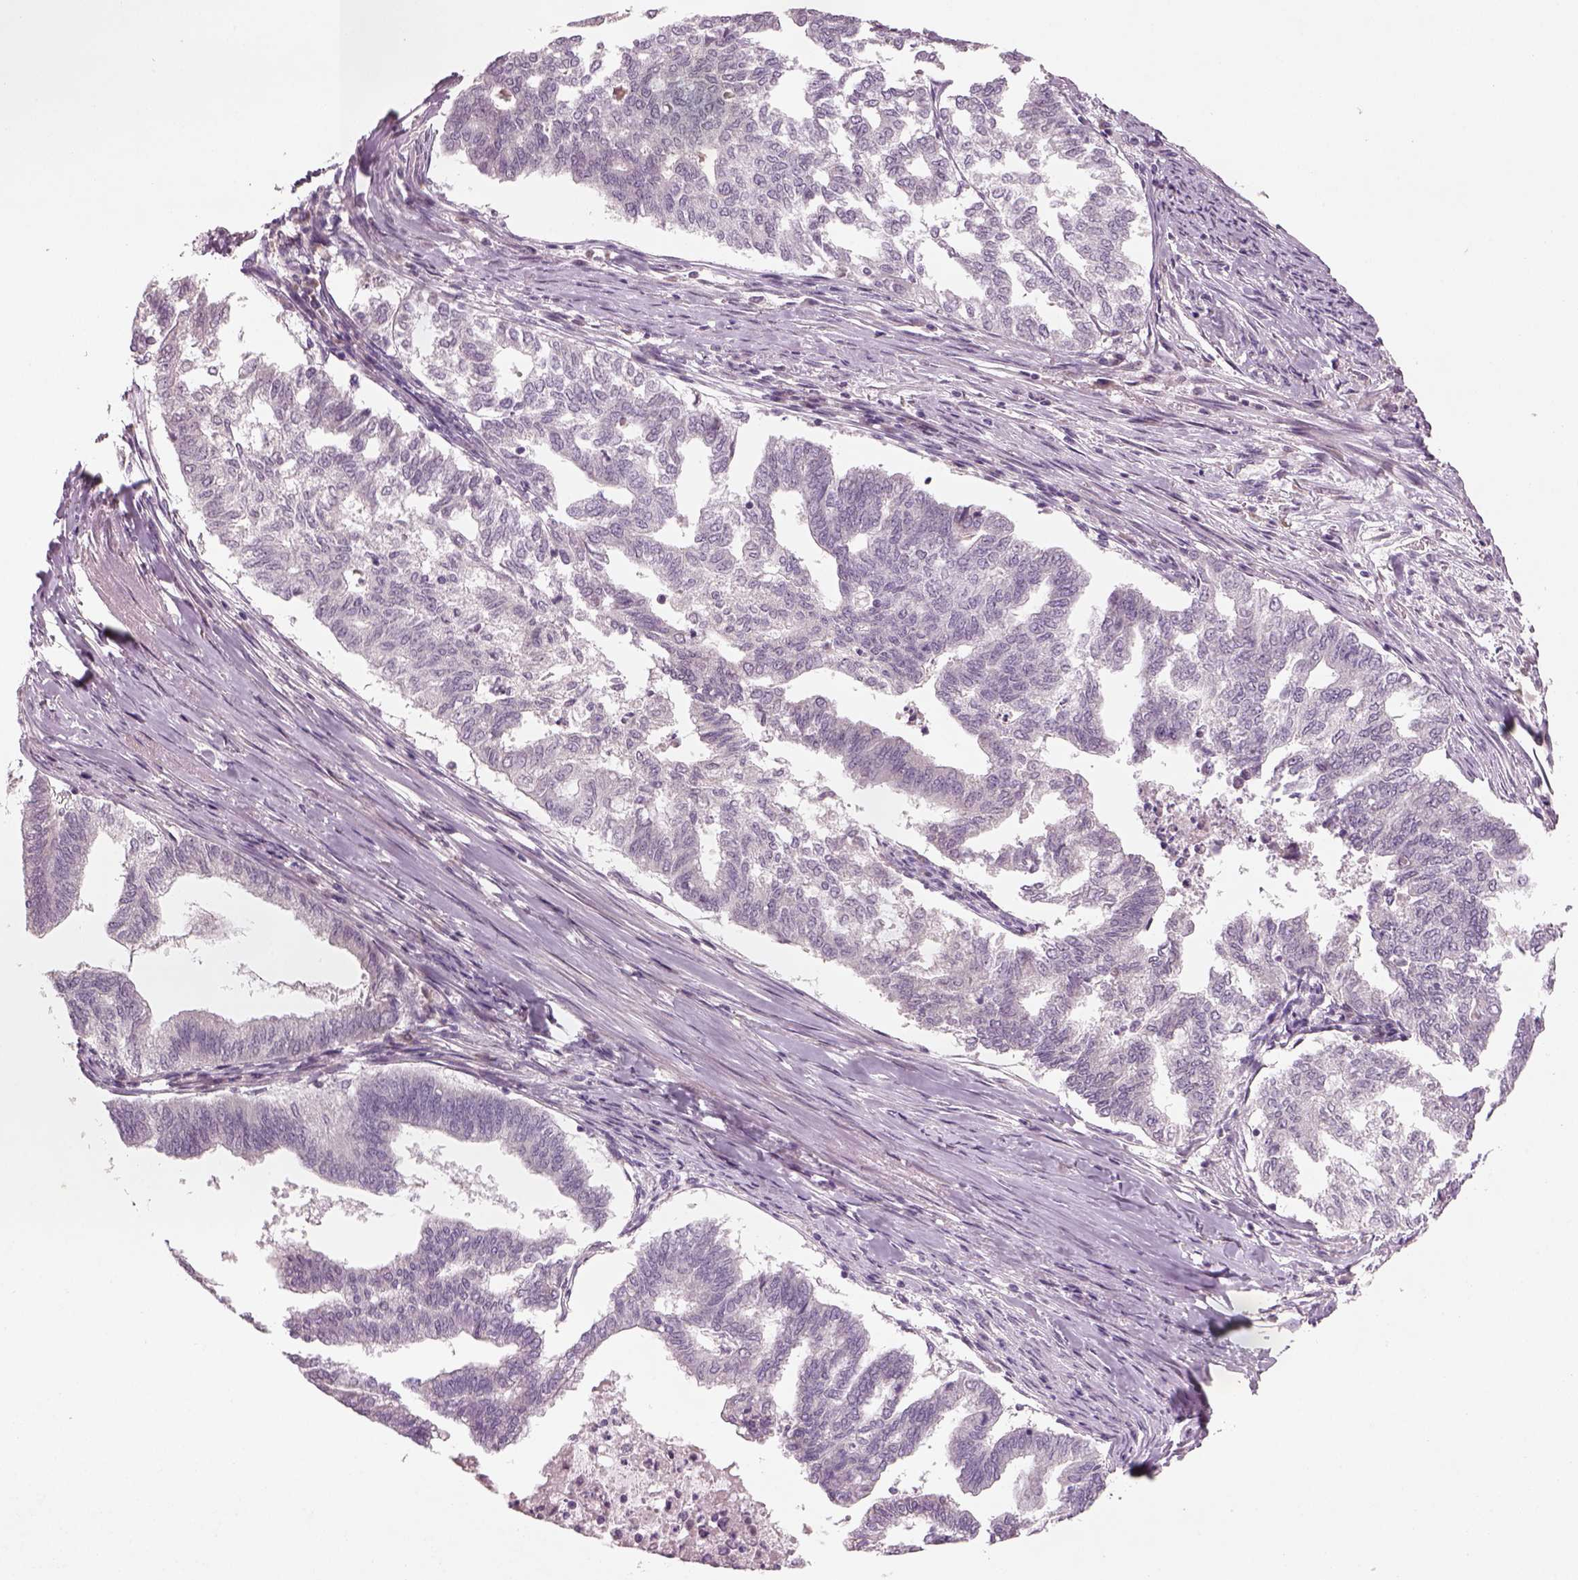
{"staining": {"intensity": "negative", "quantity": "none", "location": "none"}, "tissue": "endometrial cancer", "cell_type": "Tumor cells", "image_type": "cancer", "snomed": [{"axis": "morphology", "description": "Adenocarcinoma, NOS"}, {"axis": "topography", "description": "Endometrium"}], "caption": "Immunohistochemistry histopathology image of neoplastic tissue: human endometrial adenocarcinoma stained with DAB (3,3'-diaminobenzidine) exhibits no significant protein staining in tumor cells.", "gene": "PENK", "patient": {"sex": "female", "age": 79}}